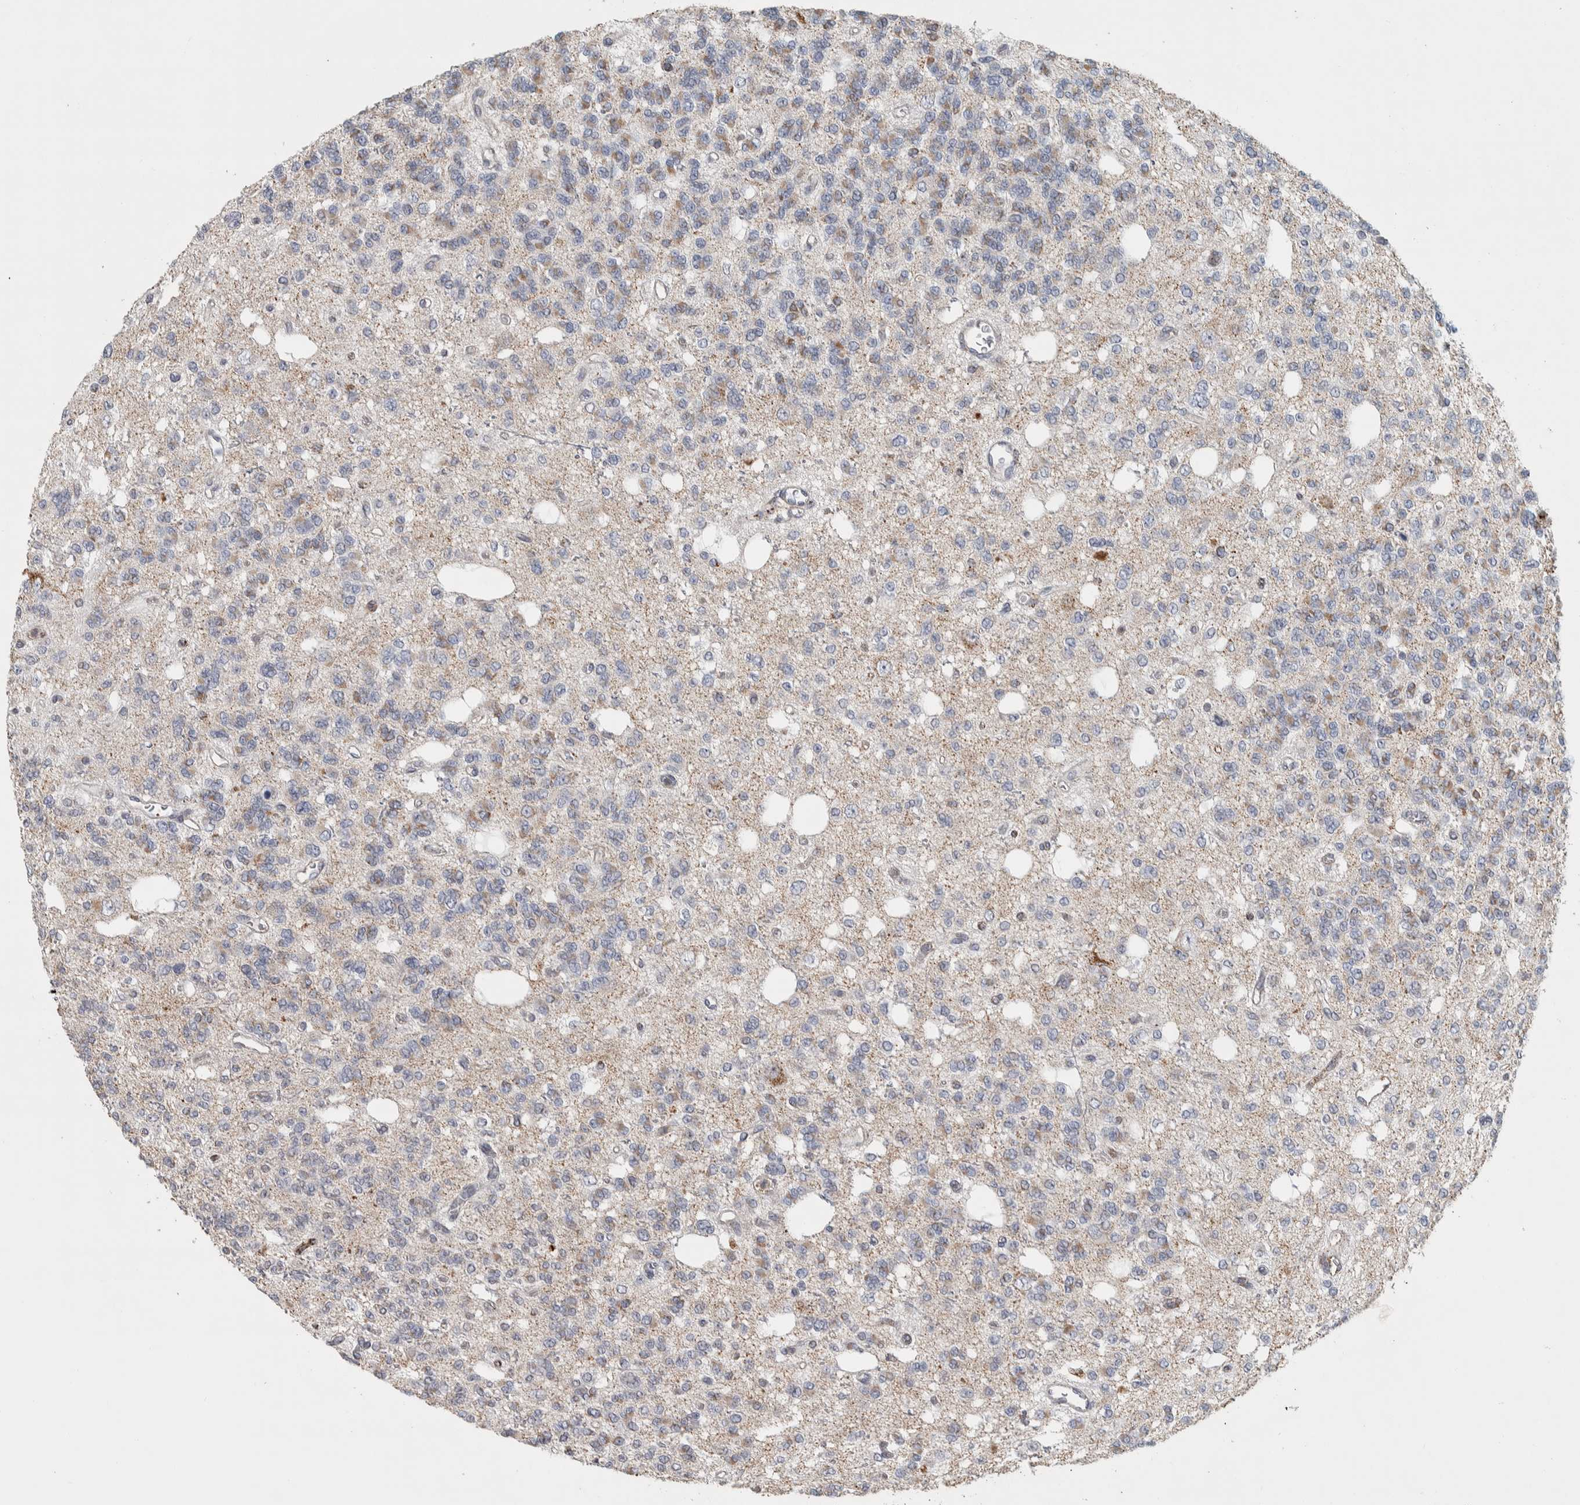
{"staining": {"intensity": "weak", "quantity": "<25%", "location": "cytoplasmic/membranous"}, "tissue": "glioma", "cell_type": "Tumor cells", "image_type": "cancer", "snomed": [{"axis": "morphology", "description": "Glioma, malignant, Low grade"}, {"axis": "topography", "description": "Brain"}], "caption": "The immunohistochemistry photomicrograph has no significant expression in tumor cells of glioma tissue.", "gene": "FAM78A", "patient": {"sex": "male", "age": 38}}